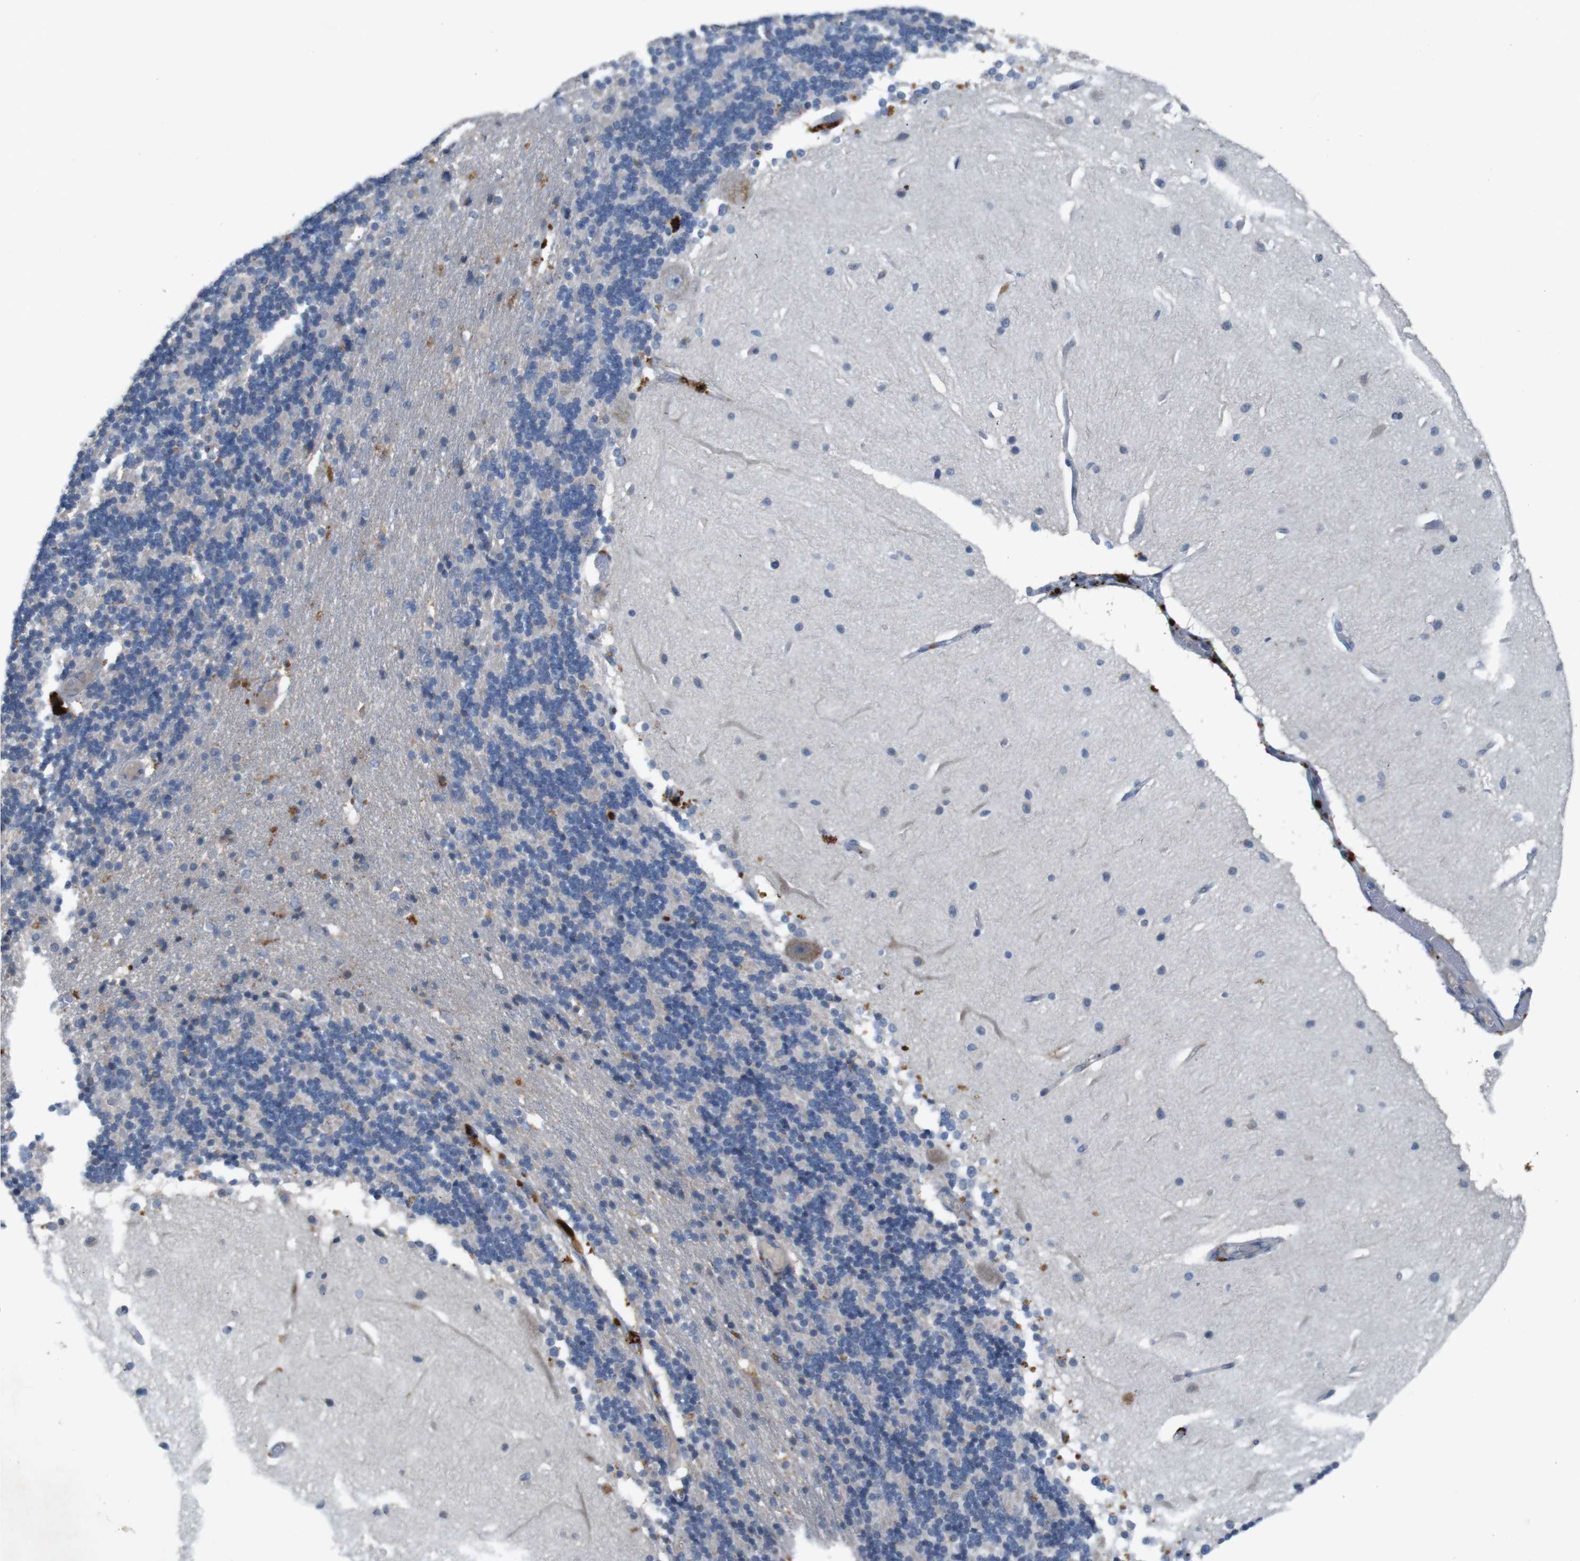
{"staining": {"intensity": "negative", "quantity": "none", "location": "none"}, "tissue": "cerebellum", "cell_type": "Cells in granular layer", "image_type": "normal", "snomed": [{"axis": "morphology", "description": "Normal tissue, NOS"}, {"axis": "topography", "description": "Cerebellum"}], "caption": "Immunohistochemistry (IHC) micrograph of unremarkable cerebellum stained for a protein (brown), which exhibits no staining in cells in granular layer.", "gene": "TSPAN14", "patient": {"sex": "female", "age": 54}}